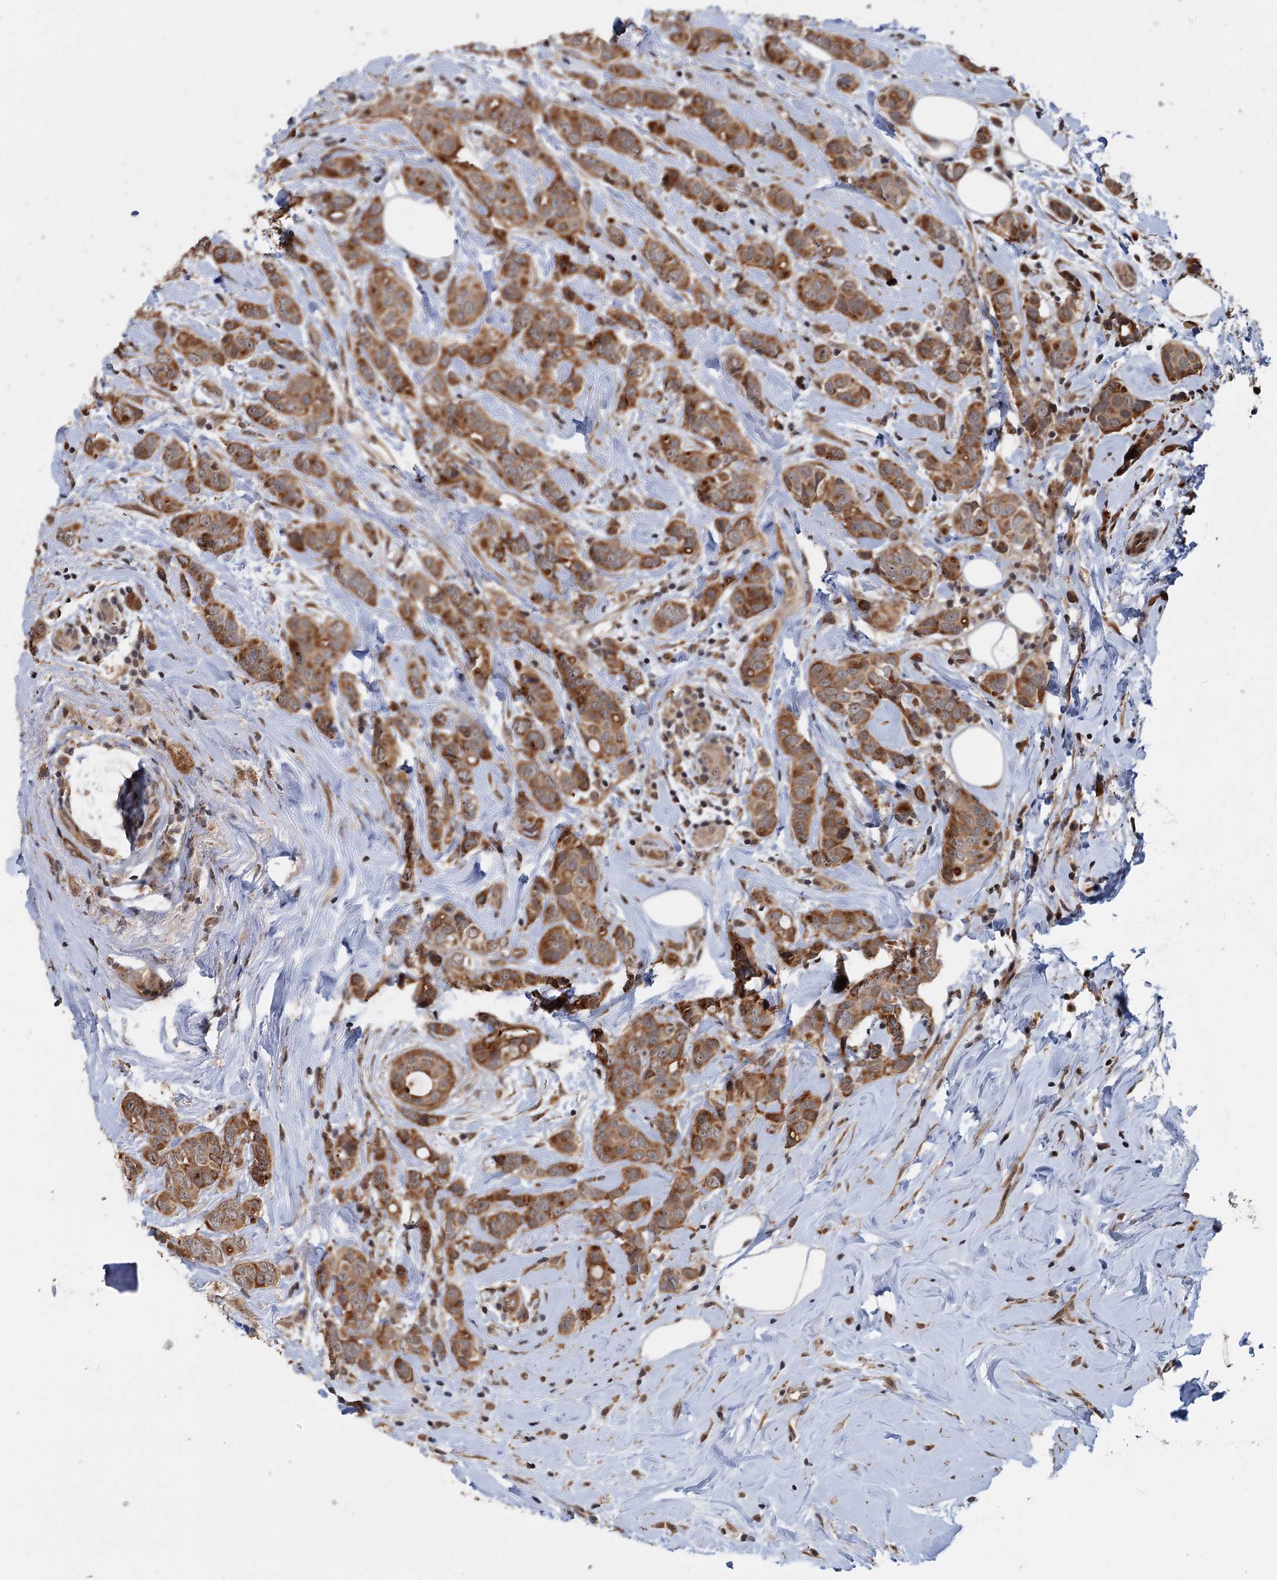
{"staining": {"intensity": "moderate", "quantity": ">75%", "location": "cytoplasmic/membranous"}, "tissue": "breast cancer", "cell_type": "Tumor cells", "image_type": "cancer", "snomed": [{"axis": "morphology", "description": "Lobular carcinoma"}, {"axis": "topography", "description": "Breast"}], "caption": "This image shows immunohistochemistry staining of breast cancer (lobular carcinoma), with medium moderate cytoplasmic/membranous expression in about >75% of tumor cells.", "gene": "KANSL2", "patient": {"sex": "female", "age": 51}}